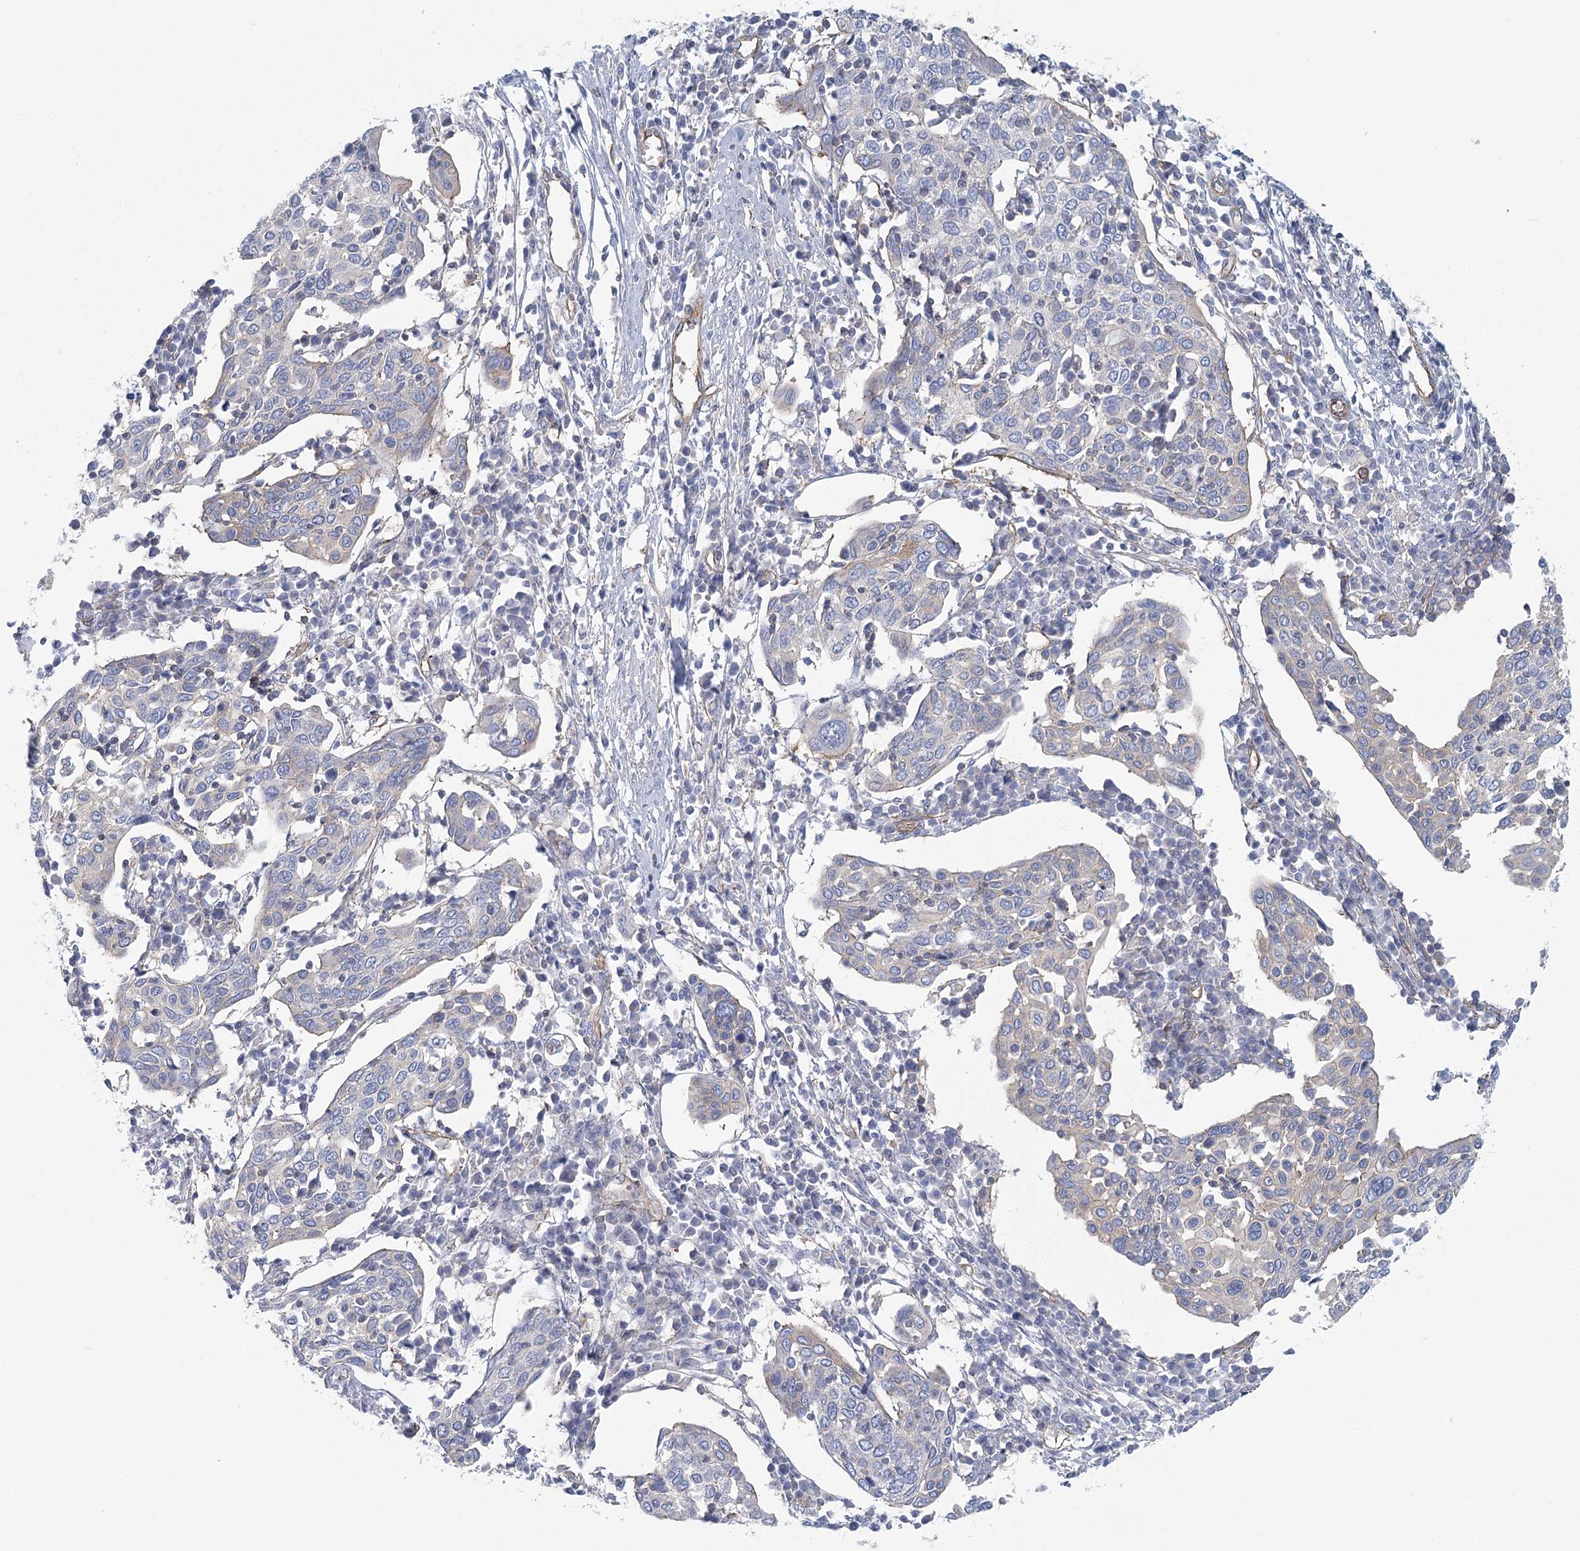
{"staining": {"intensity": "negative", "quantity": "none", "location": "none"}, "tissue": "cervical cancer", "cell_type": "Tumor cells", "image_type": "cancer", "snomed": [{"axis": "morphology", "description": "Squamous cell carcinoma, NOS"}, {"axis": "topography", "description": "Cervix"}], "caption": "Tumor cells show no significant expression in cervical squamous cell carcinoma.", "gene": "IFT46", "patient": {"sex": "female", "age": 40}}